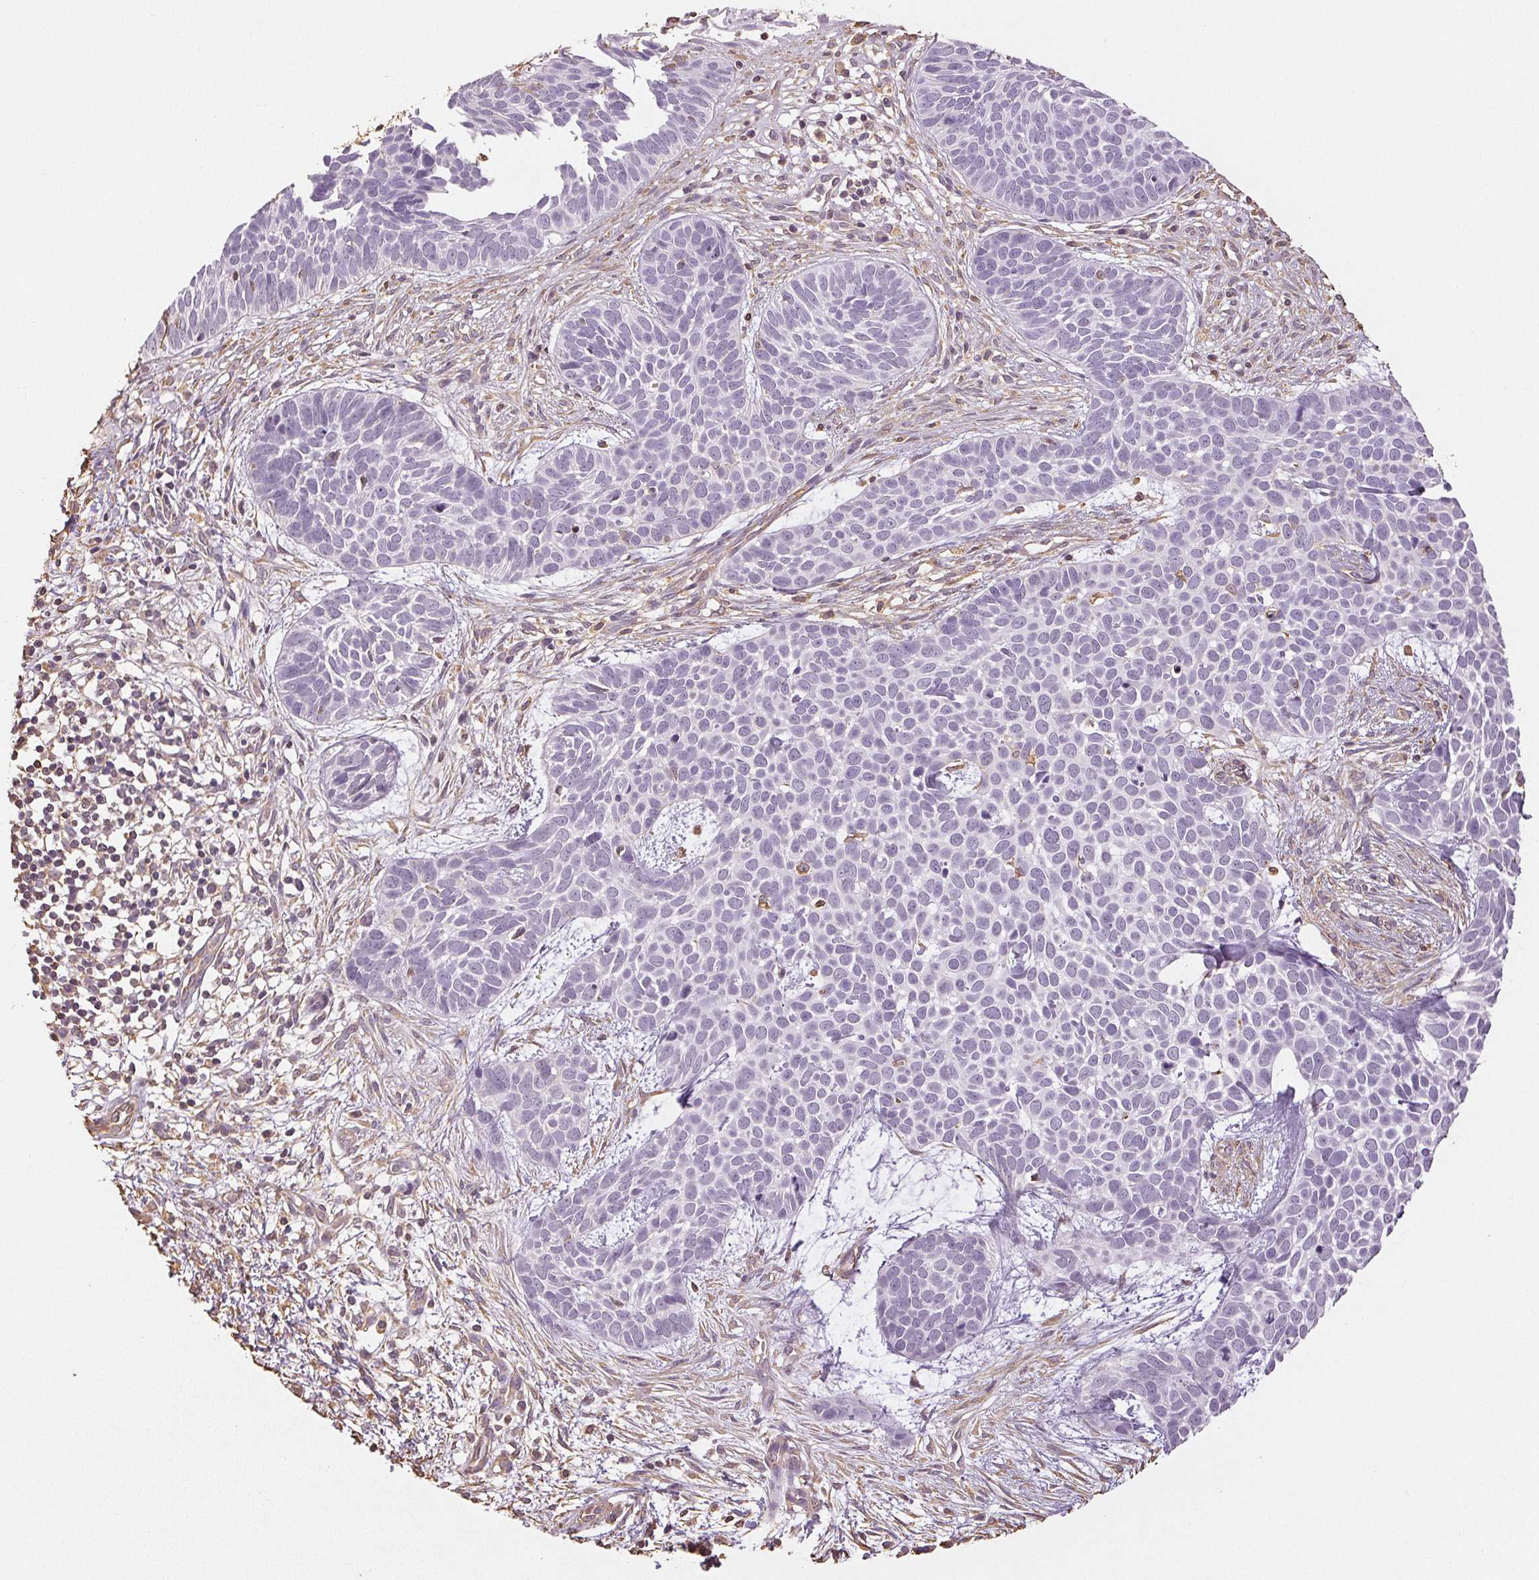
{"staining": {"intensity": "negative", "quantity": "none", "location": "none"}, "tissue": "skin cancer", "cell_type": "Tumor cells", "image_type": "cancer", "snomed": [{"axis": "morphology", "description": "Basal cell carcinoma"}, {"axis": "topography", "description": "Skin"}], "caption": "An immunohistochemistry (IHC) histopathology image of basal cell carcinoma (skin) is shown. There is no staining in tumor cells of basal cell carcinoma (skin). (DAB immunohistochemistry (IHC) with hematoxylin counter stain).", "gene": "COL7A1", "patient": {"sex": "male", "age": 69}}